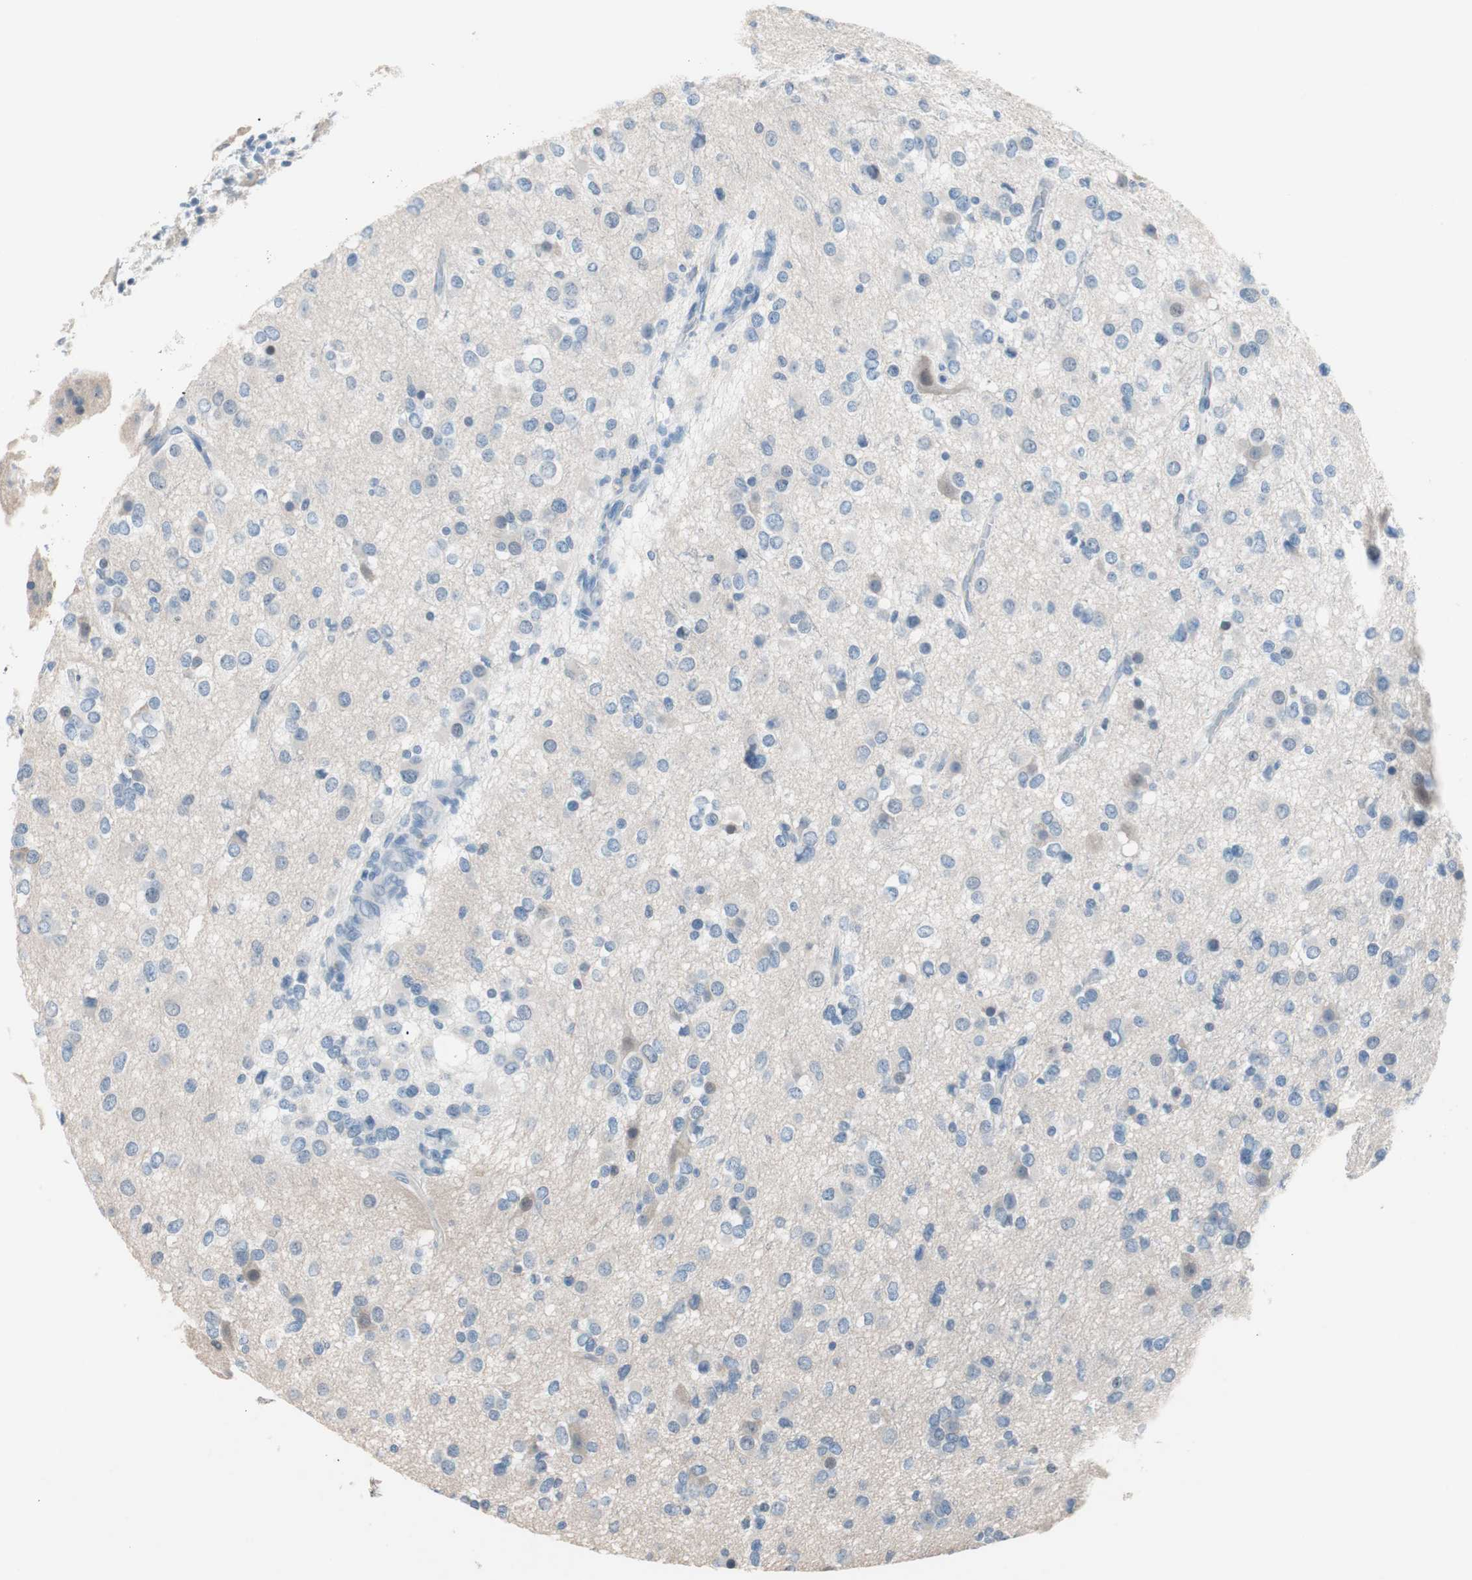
{"staining": {"intensity": "negative", "quantity": "none", "location": "none"}, "tissue": "glioma", "cell_type": "Tumor cells", "image_type": "cancer", "snomed": [{"axis": "morphology", "description": "Glioma, malignant, Low grade"}, {"axis": "topography", "description": "Brain"}], "caption": "Protein analysis of malignant glioma (low-grade) reveals no significant expression in tumor cells.", "gene": "VIL1", "patient": {"sex": "male", "age": 42}}